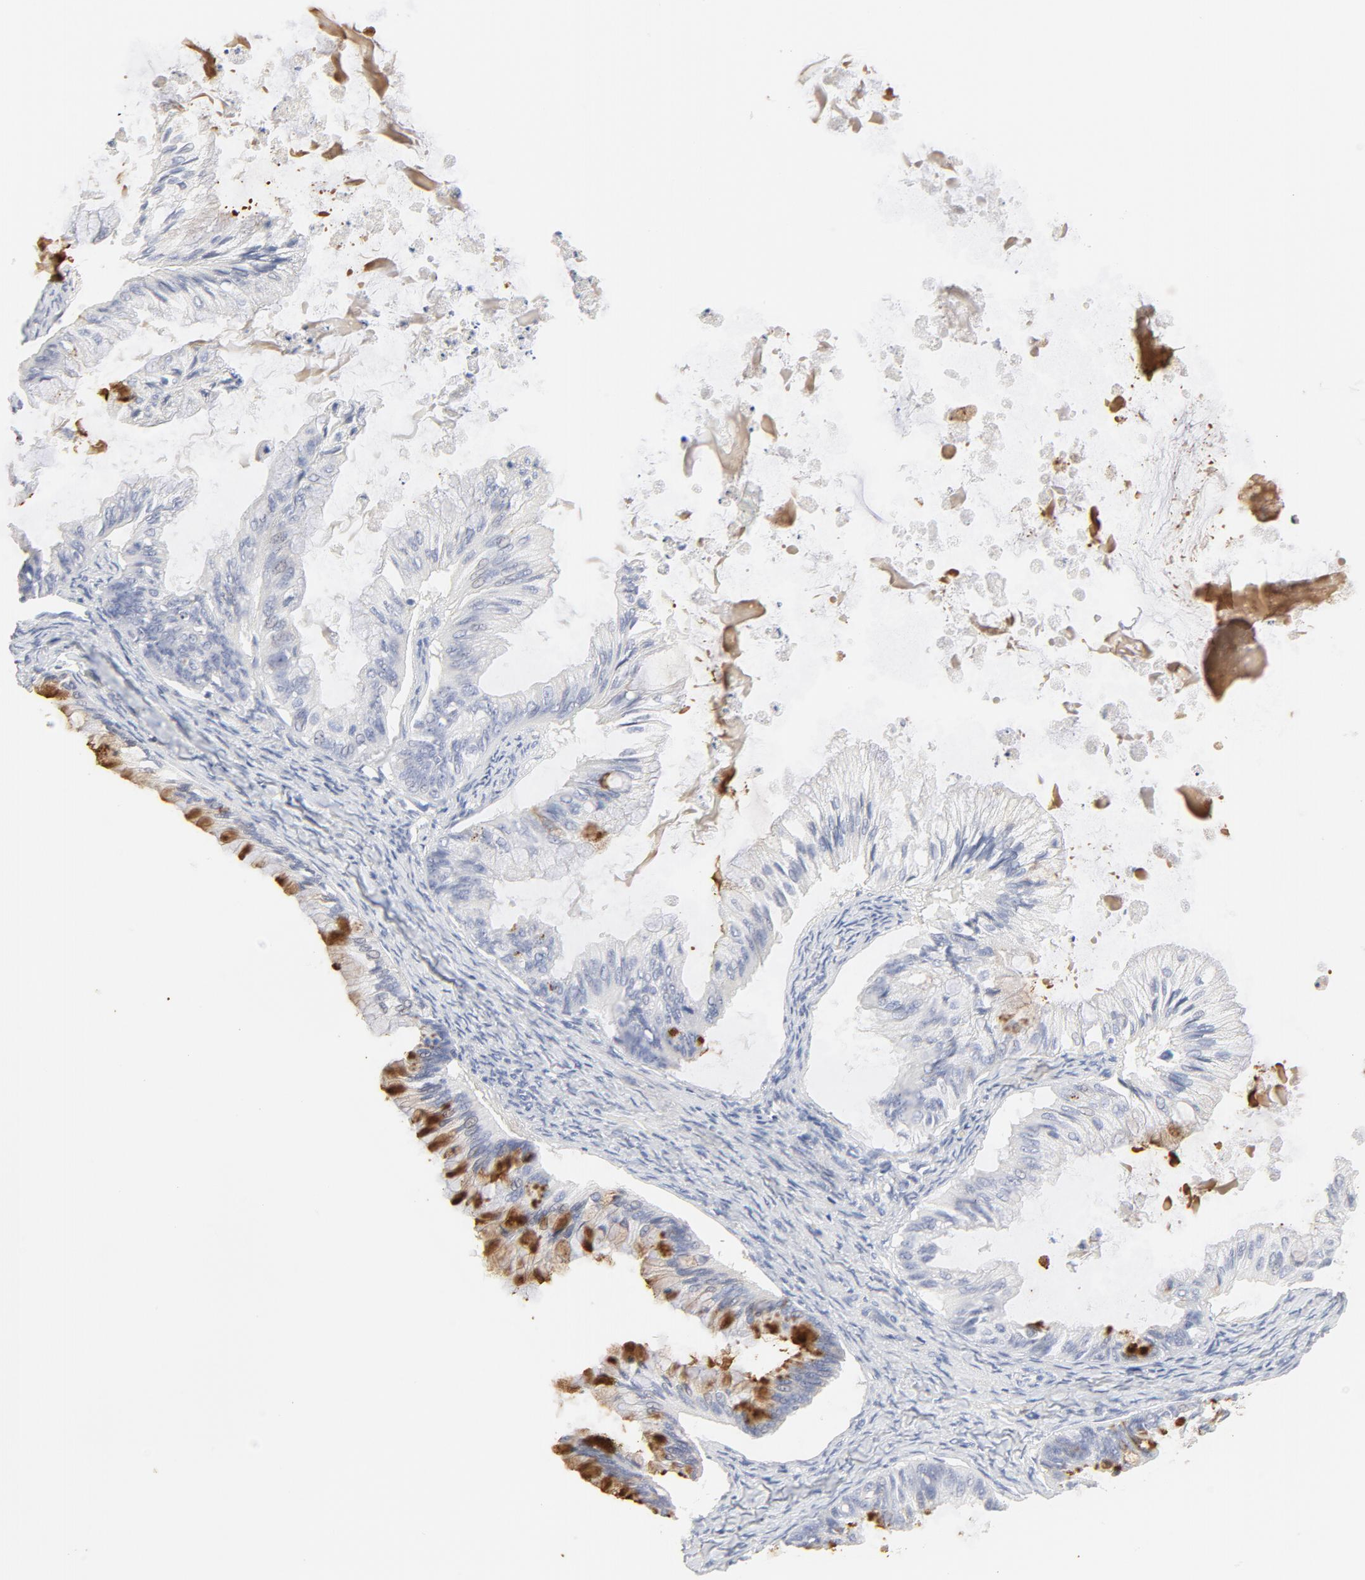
{"staining": {"intensity": "strong", "quantity": "<25%", "location": "cytoplasmic/membranous"}, "tissue": "ovarian cancer", "cell_type": "Tumor cells", "image_type": "cancer", "snomed": [{"axis": "morphology", "description": "Cystadenocarcinoma, mucinous, NOS"}, {"axis": "topography", "description": "Ovary"}], "caption": "The immunohistochemical stain labels strong cytoplasmic/membranous expression in tumor cells of ovarian cancer (mucinous cystadenocarcinoma) tissue.", "gene": "FCGBP", "patient": {"sex": "female", "age": 57}}